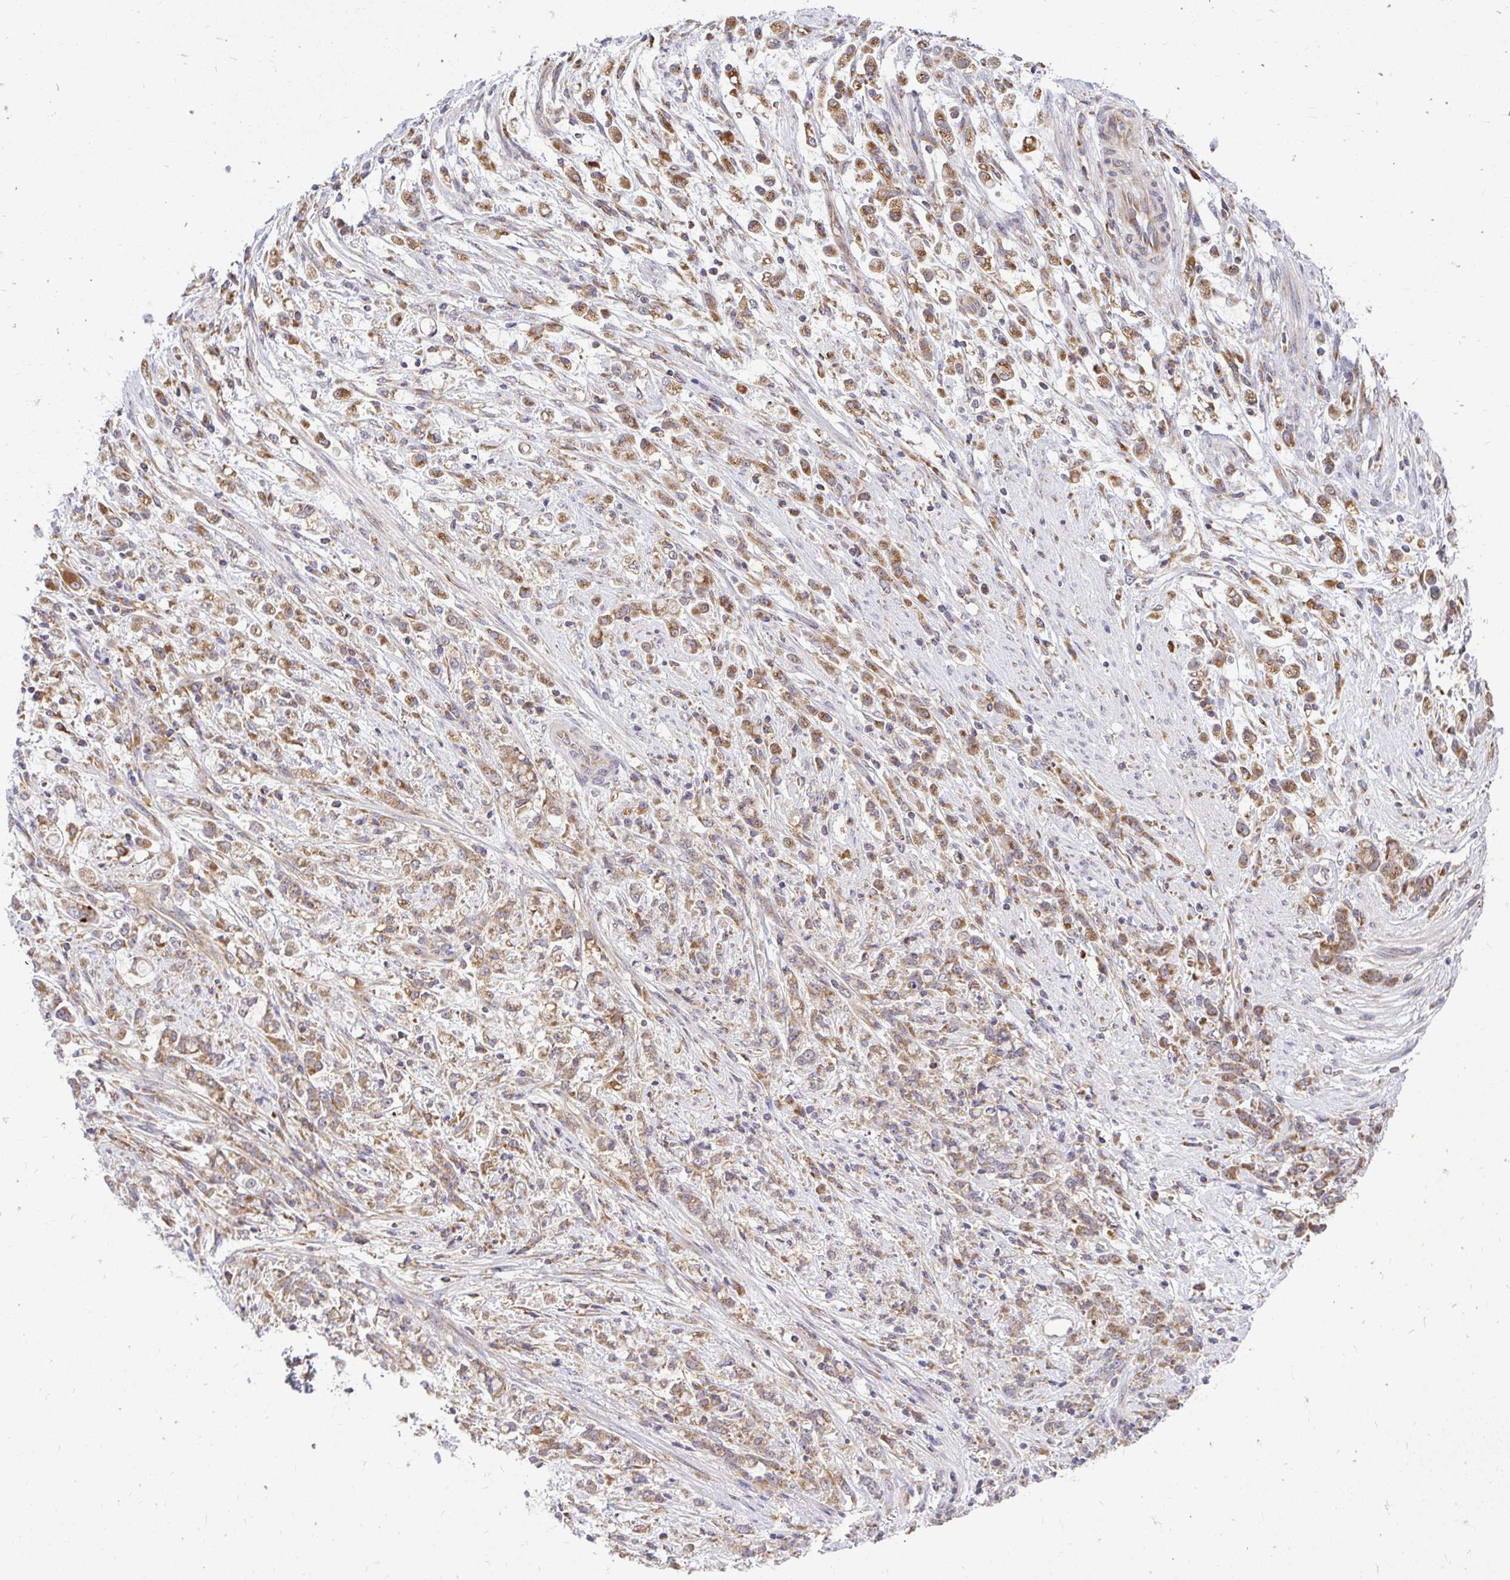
{"staining": {"intensity": "moderate", "quantity": ">75%", "location": "cytoplasmic/membranous"}, "tissue": "stomach cancer", "cell_type": "Tumor cells", "image_type": "cancer", "snomed": [{"axis": "morphology", "description": "Adenocarcinoma, NOS"}, {"axis": "topography", "description": "Stomach"}], "caption": "The histopathology image shows immunohistochemical staining of stomach adenocarcinoma. There is moderate cytoplasmic/membranous expression is seen in approximately >75% of tumor cells.", "gene": "VTI1B", "patient": {"sex": "female", "age": 60}}